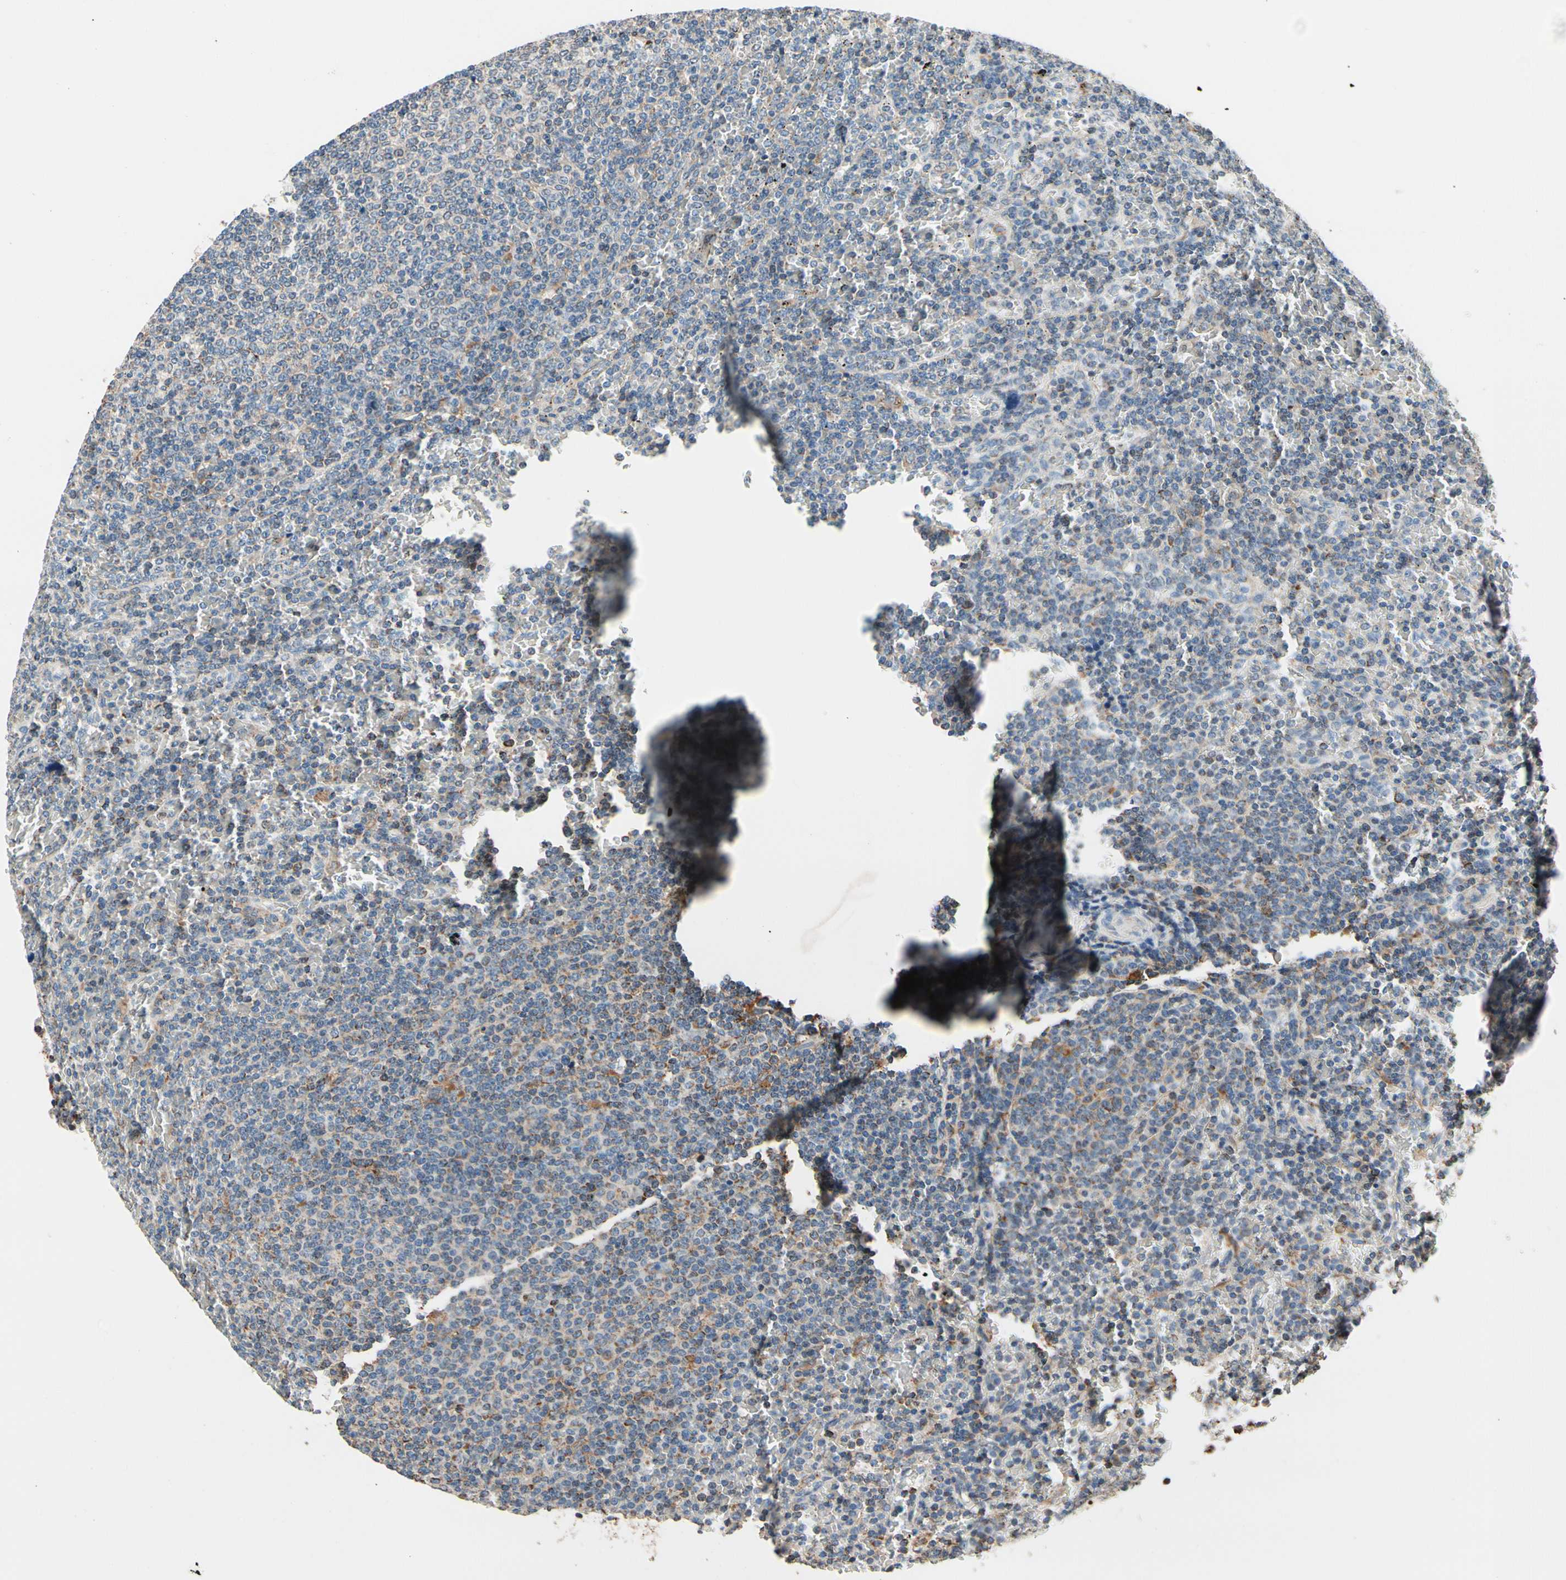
{"staining": {"intensity": "moderate", "quantity": "<25%", "location": "cytoplasmic/membranous"}, "tissue": "lymphoma", "cell_type": "Tumor cells", "image_type": "cancer", "snomed": [{"axis": "morphology", "description": "Malignant lymphoma, non-Hodgkin's type, Low grade"}, {"axis": "topography", "description": "Spleen"}], "caption": "Immunohistochemical staining of lymphoma demonstrates moderate cytoplasmic/membranous protein staining in approximately <25% of tumor cells.", "gene": "TMEM176A", "patient": {"sex": "female", "age": 77}}